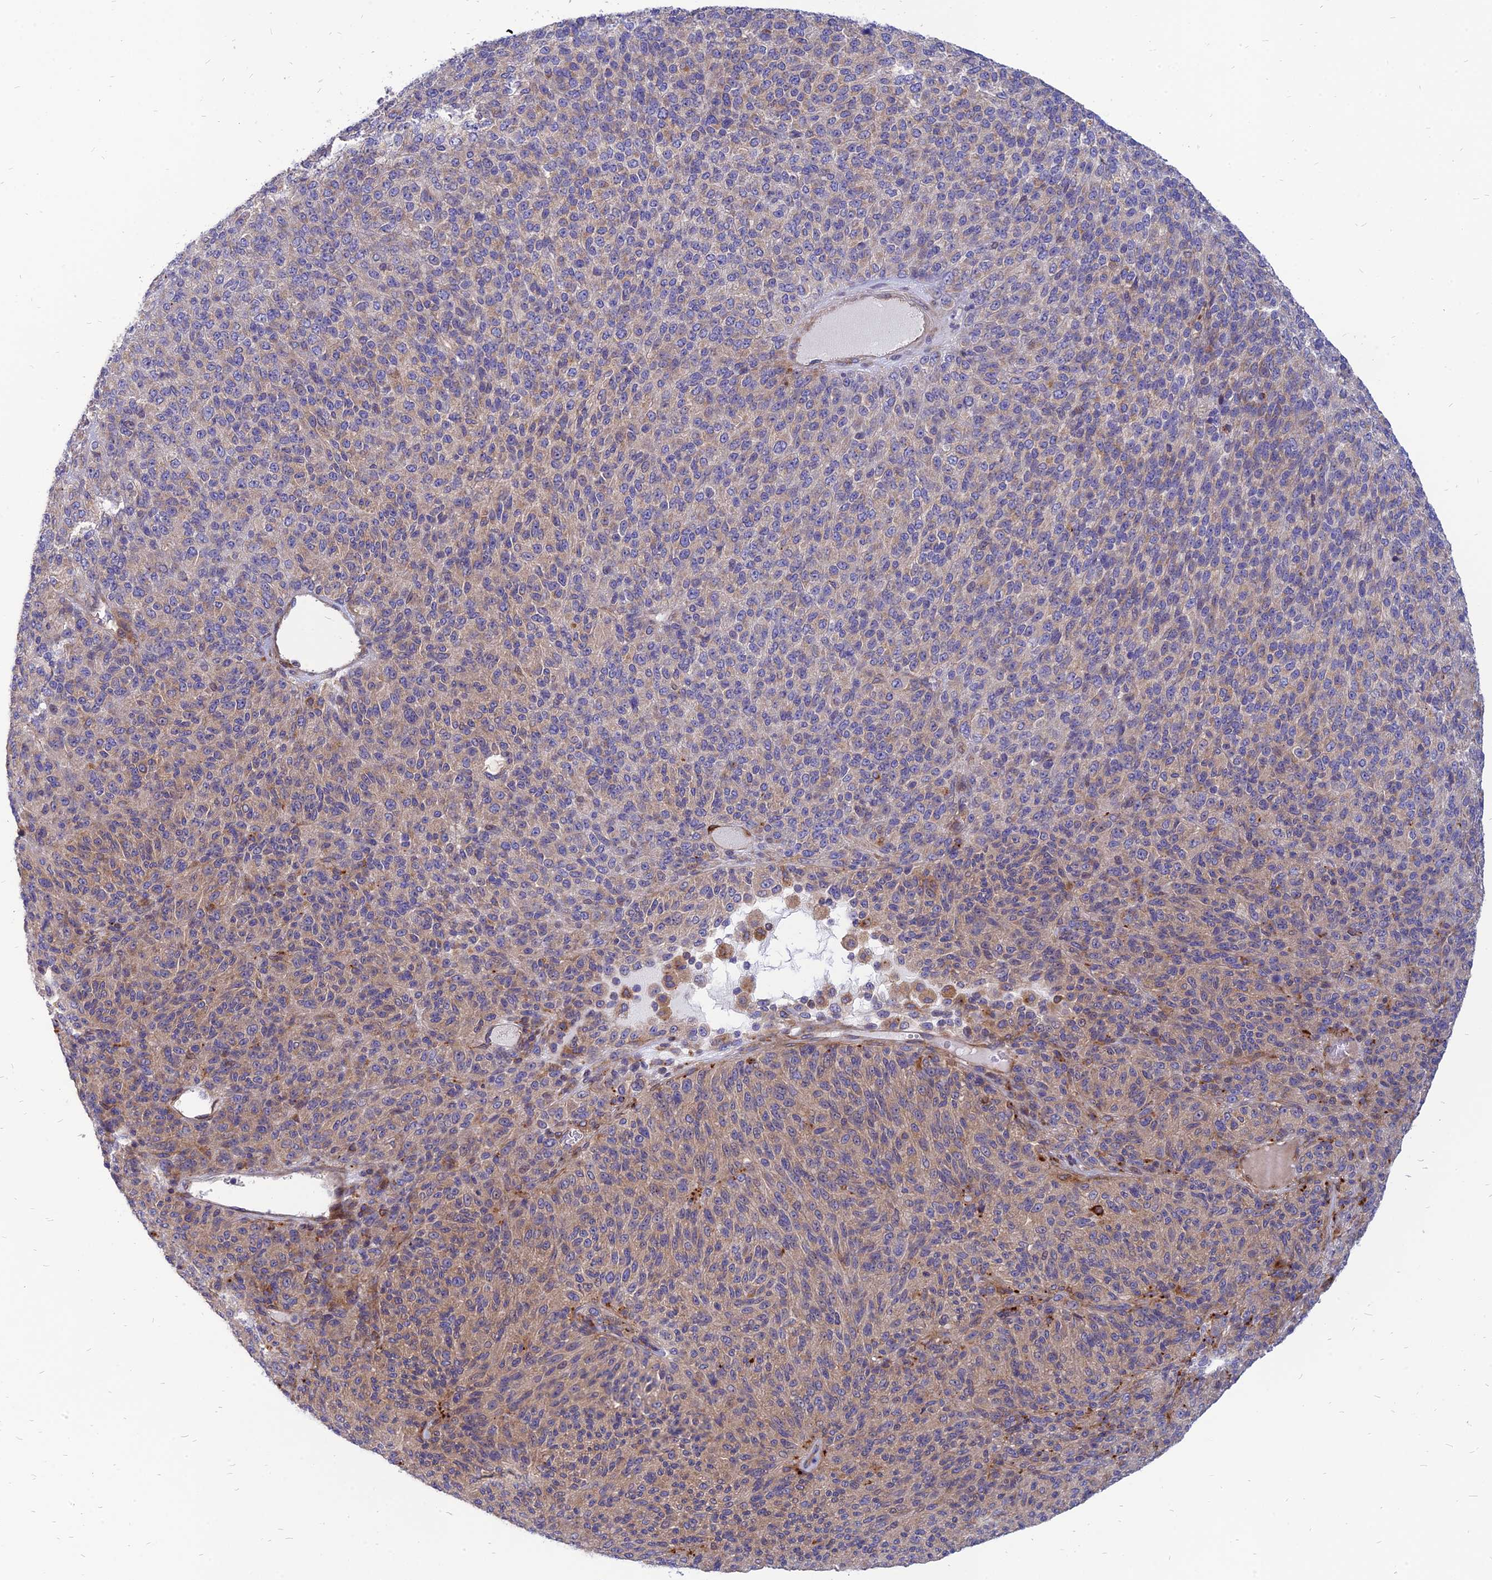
{"staining": {"intensity": "weak", "quantity": "25%-75%", "location": "cytoplasmic/membranous"}, "tissue": "melanoma", "cell_type": "Tumor cells", "image_type": "cancer", "snomed": [{"axis": "morphology", "description": "Malignant melanoma, Metastatic site"}, {"axis": "topography", "description": "Brain"}], "caption": "Malignant melanoma (metastatic site) tissue reveals weak cytoplasmic/membranous staining in approximately 25%-75% of tumor cells", "gene": "PHKA2", "patient": {"sex": "female", "age": 56}}